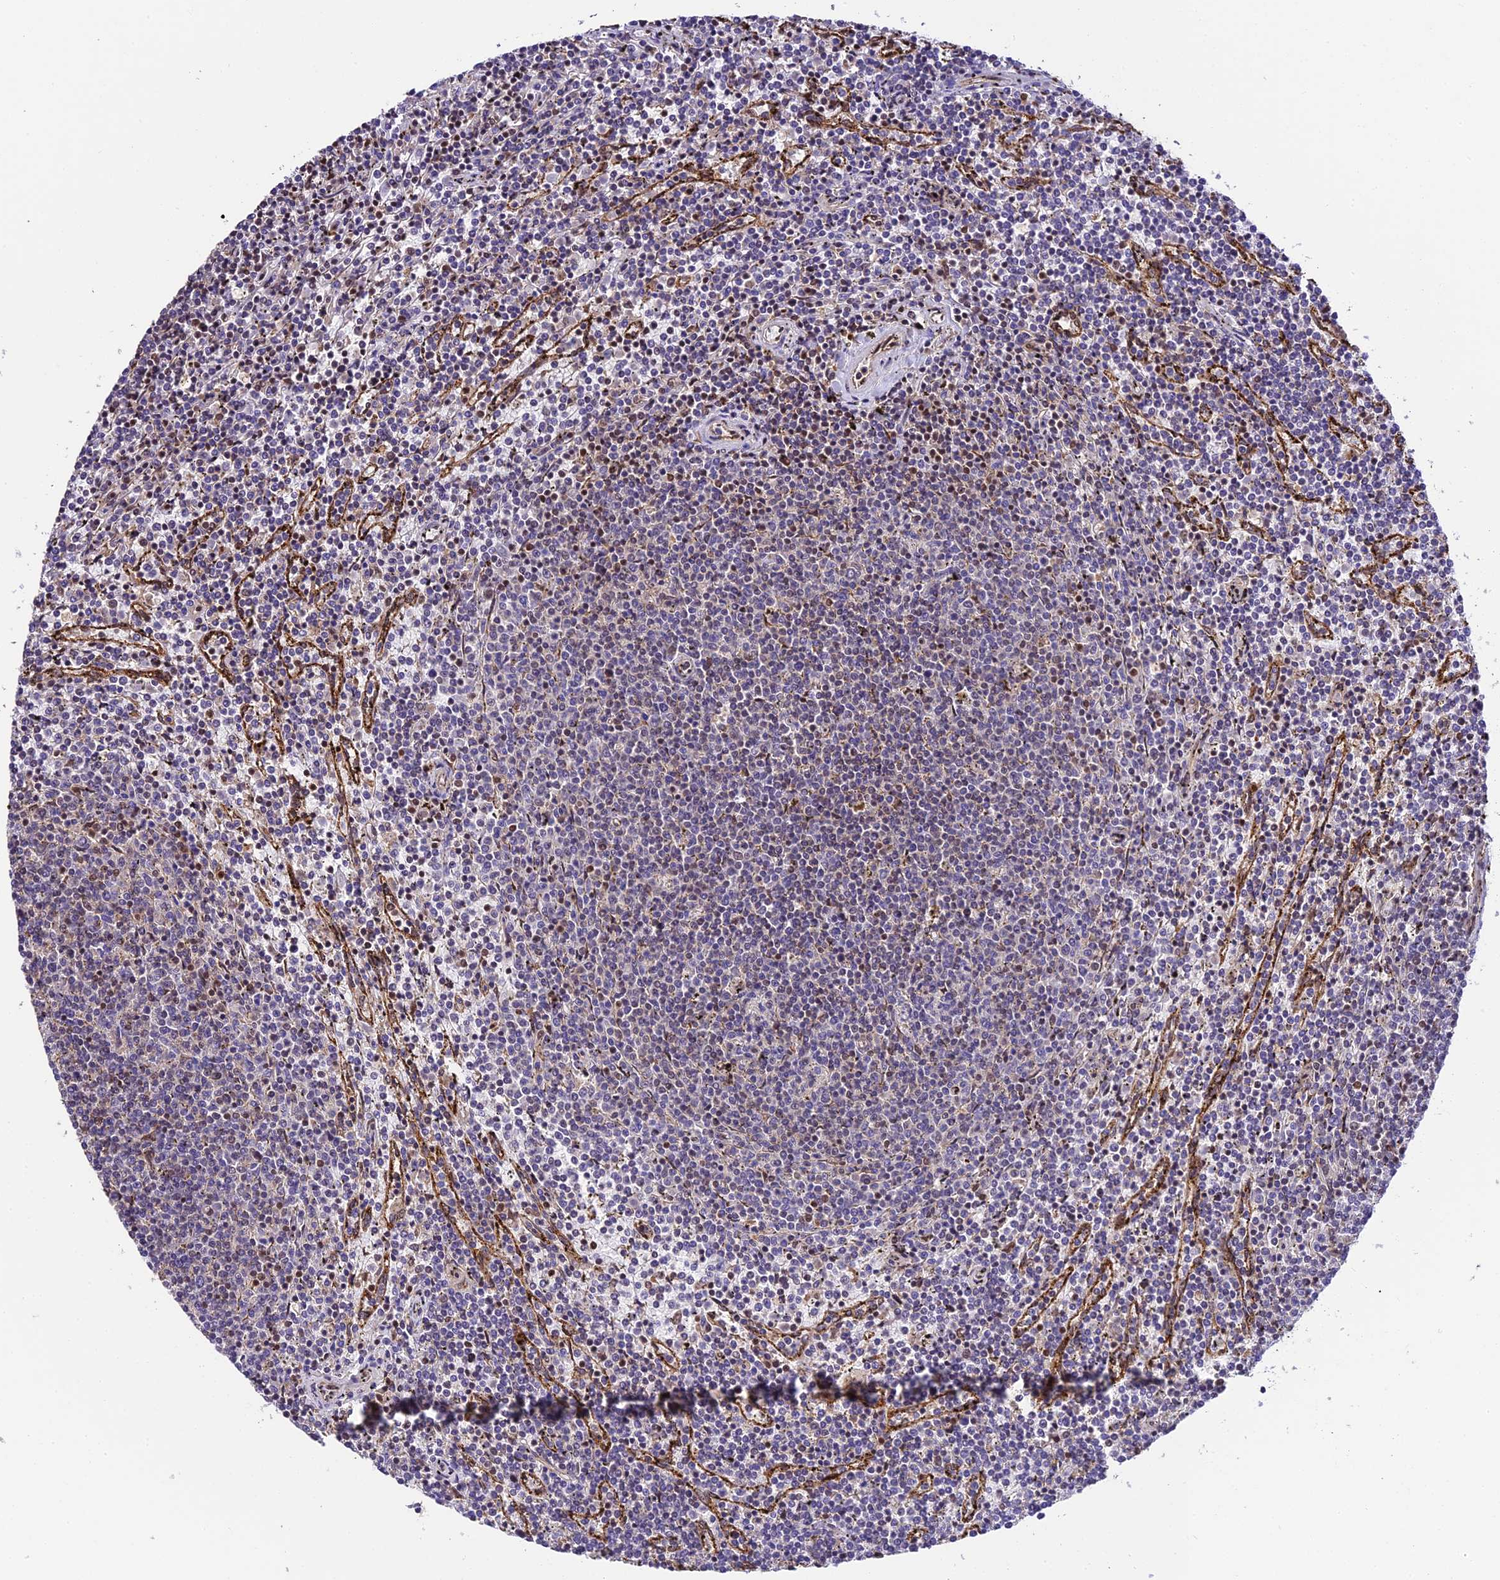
{"staining": {"intensity": "negative", "quantity": "none", "location": "none"}, "tissue": "lymphoma", "cell_type": "Tumor cells", "image_type": "cancer", "snomed": [{"axis": "morphology", "description": "Malignant lymphoma, non-Hodgkin's type, Low grade"}, {"axis": "topography", "description": "Spleen"}], "caption": "High magnification brightfield microscopy of lymphoma stained with DAB (3,3'-diaminobenzidine) (brown) and counterstained with hematoxylin (blue): tumor cells show no significant staining.", "gene": "TRIM22", "patient": {"sex": "female", "age": 50}}